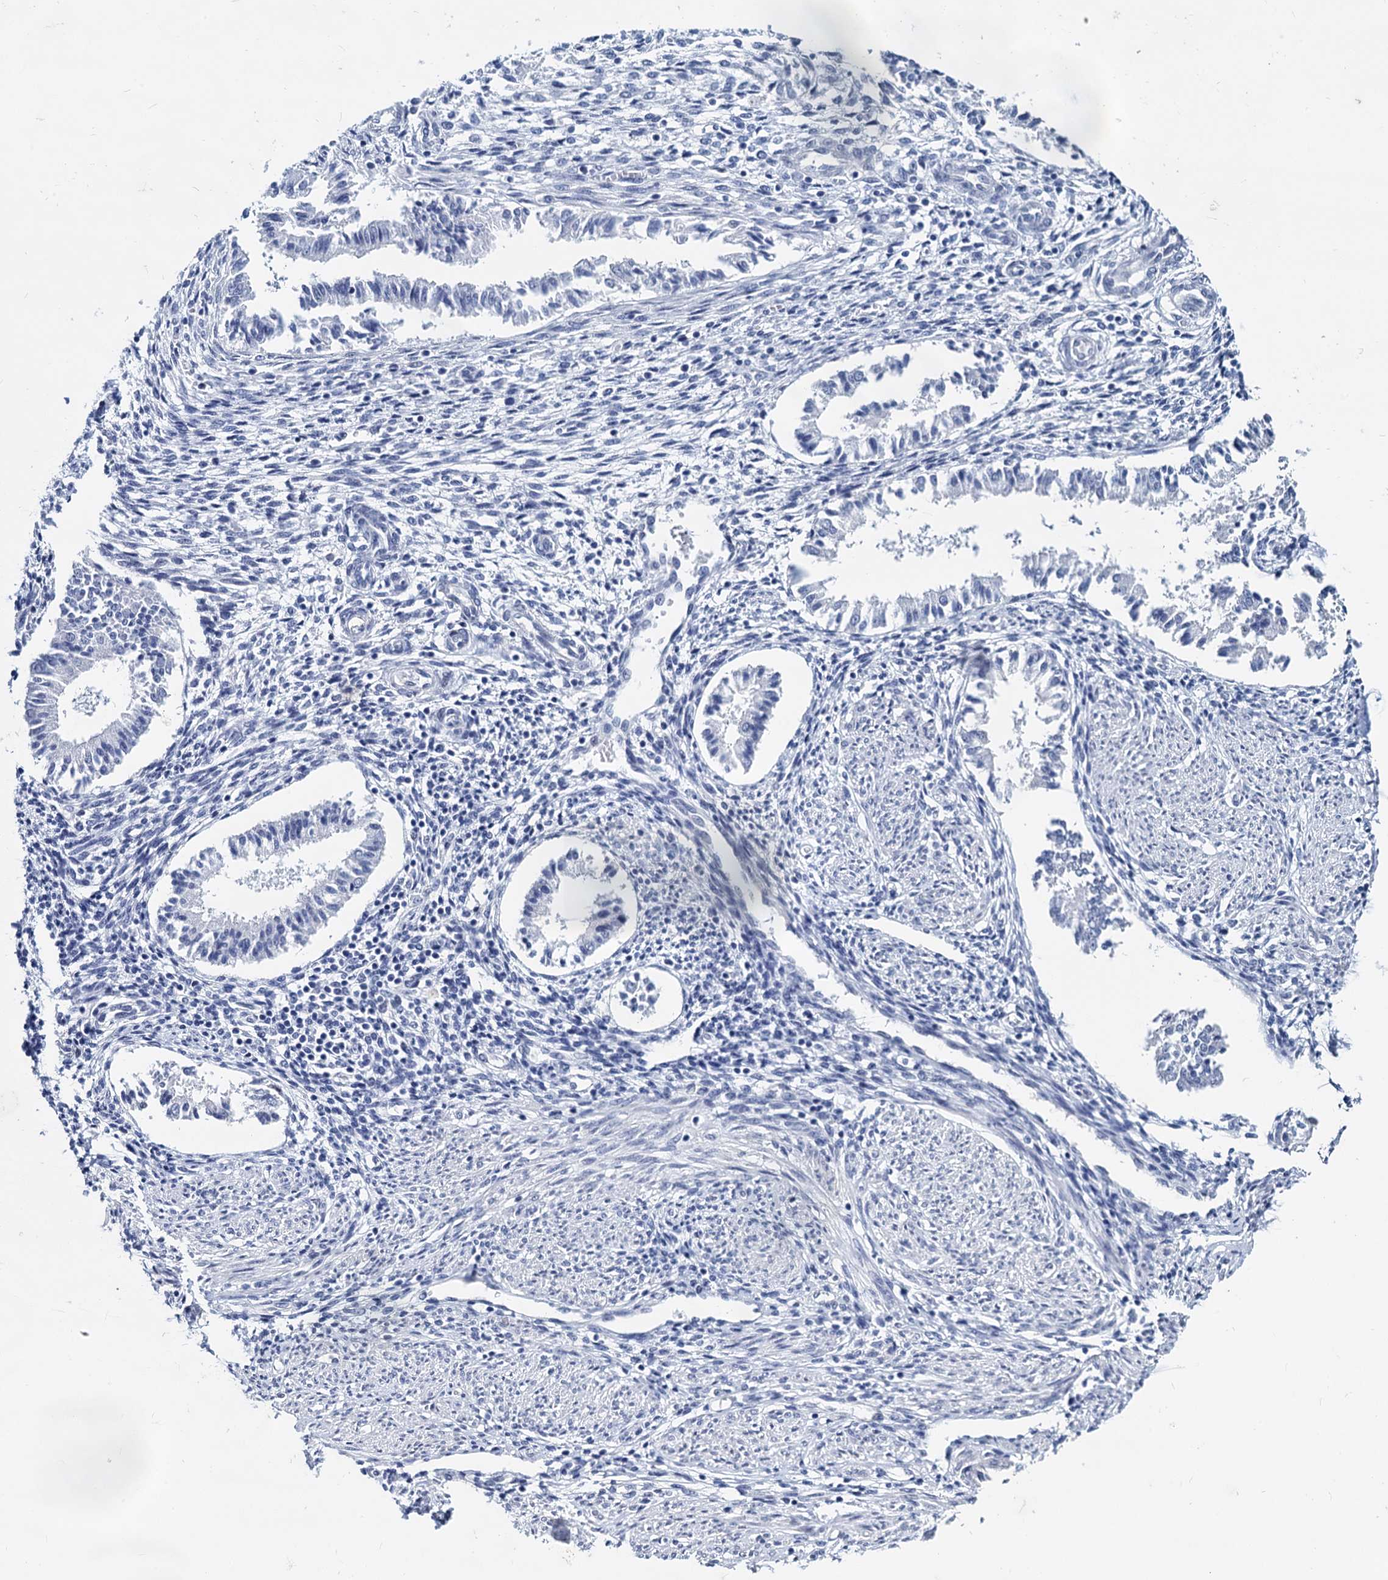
{"staining": {"intensity": "negative", "quantity": "none", "location": "none"}, "tissue": "endometrium", "cell_type": "Cells in endometrial stroma", "image_type": "normal", "snomed": [{"axis": "morphology", "description": "Normal tissue, NOS"}, {"axis": "topography", "description": "Uterus"}, {"axis": "topography", "description": "Endometrium"}], "caption": "Immunohistochemistry (IHC) photomicrograph of unremarkable endometrium stained for a protein (brown), which shows no staining in cells in endometrial stroma. The staining is performed using DAB (3,3'-diaminobenzidine) brown chromogen with nuclei counter-stained in using hematoxylin.", "gene": "MAGEA4", "patient": {"sex": "female", "age": 48}}